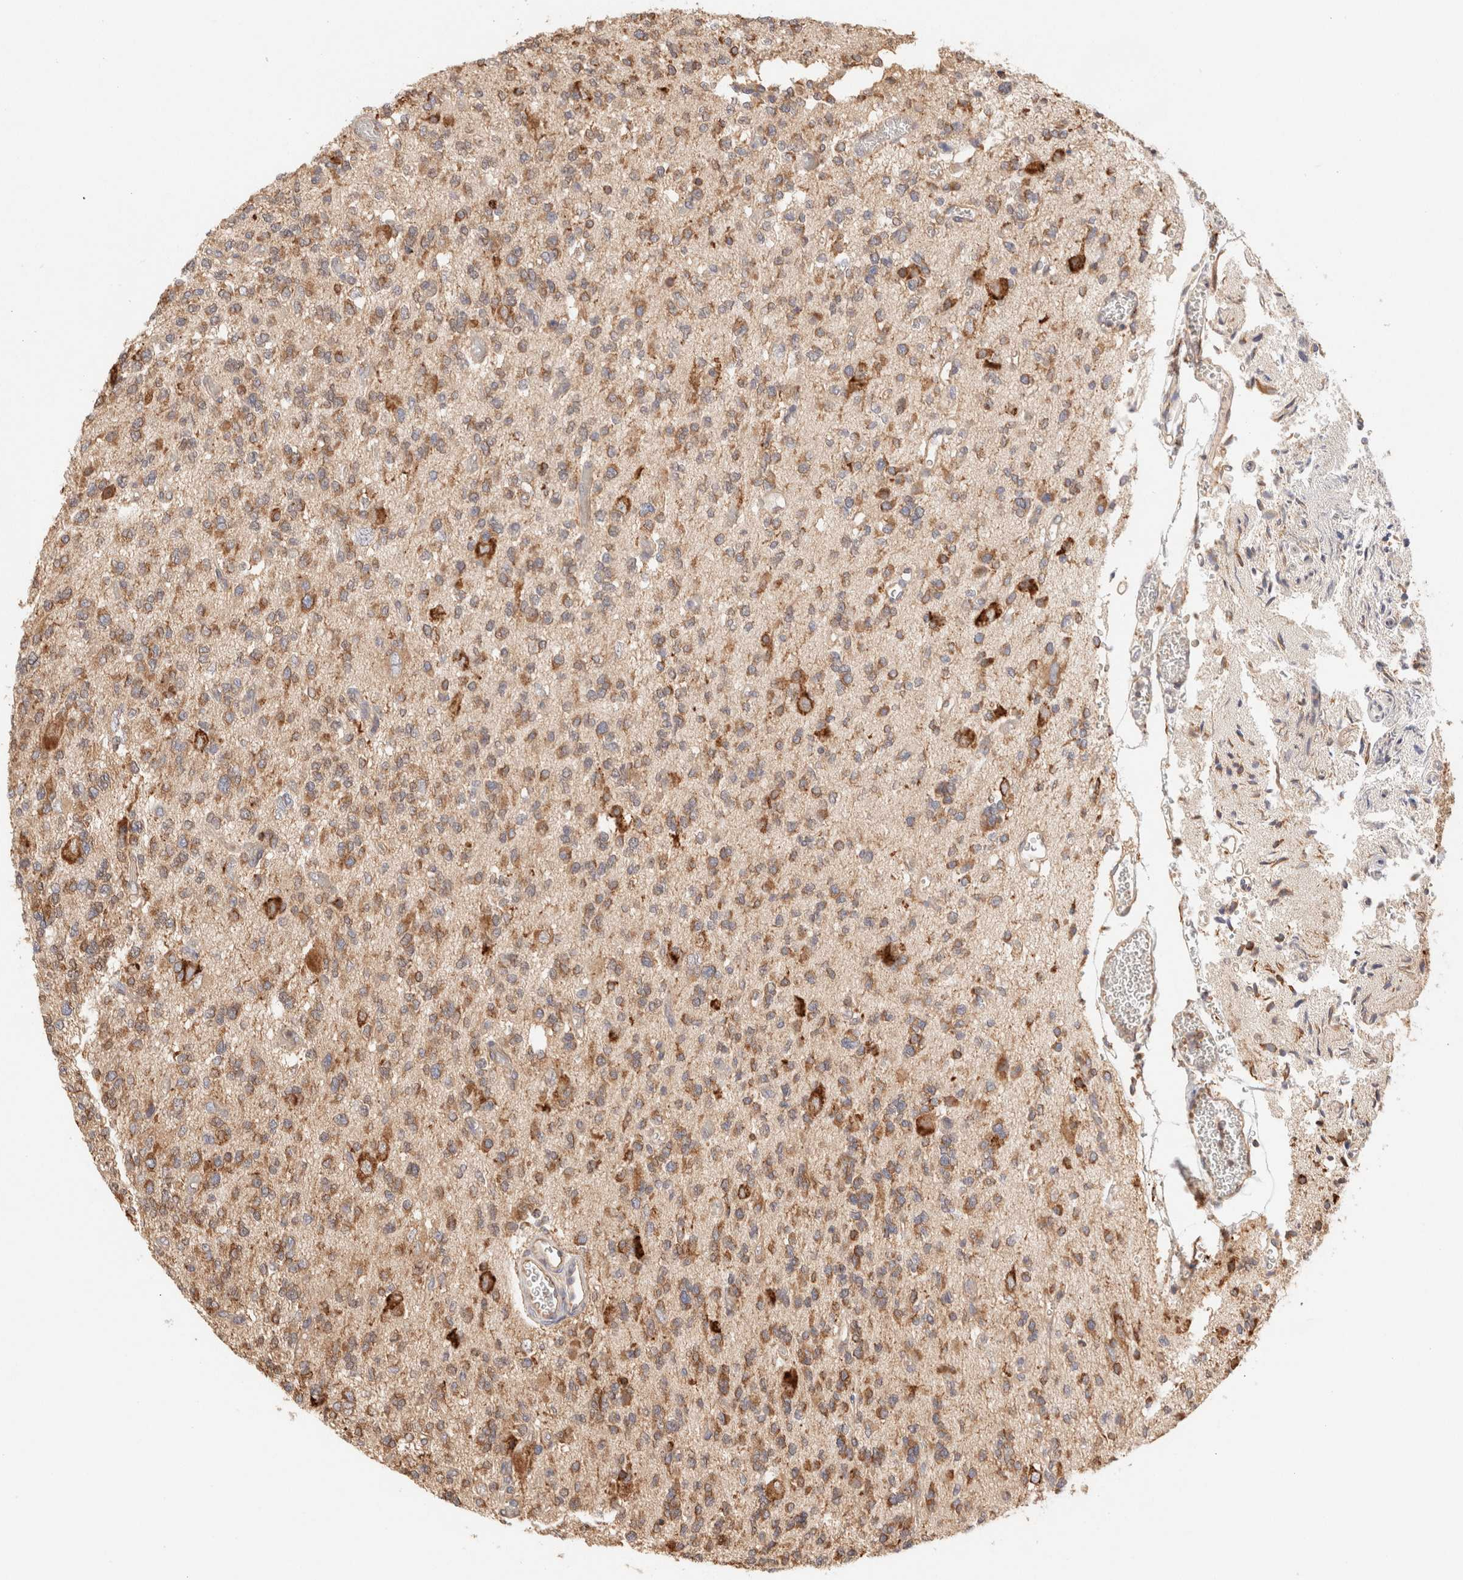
{"staining": {"intensity": "moderate", "quantity": ">75%", "location": "cytoplasmic/membranous"}, "tissue": "glioma", "cell_type": "Tumor cells", "image_type": "cancer", "snomed": [{"axis": "morphology", "description": "Glioma, malignant, Low grade"}, {"axis": "topography", "description": "Brain"}], "caption": "Protein staining of malignant glioma (low-grade) tissue reveals moderate cytoplasmic/membranous expression in about >75% of tumor cells.", "gene": "FER", "patient": {"sex": "male", "age": 38}}